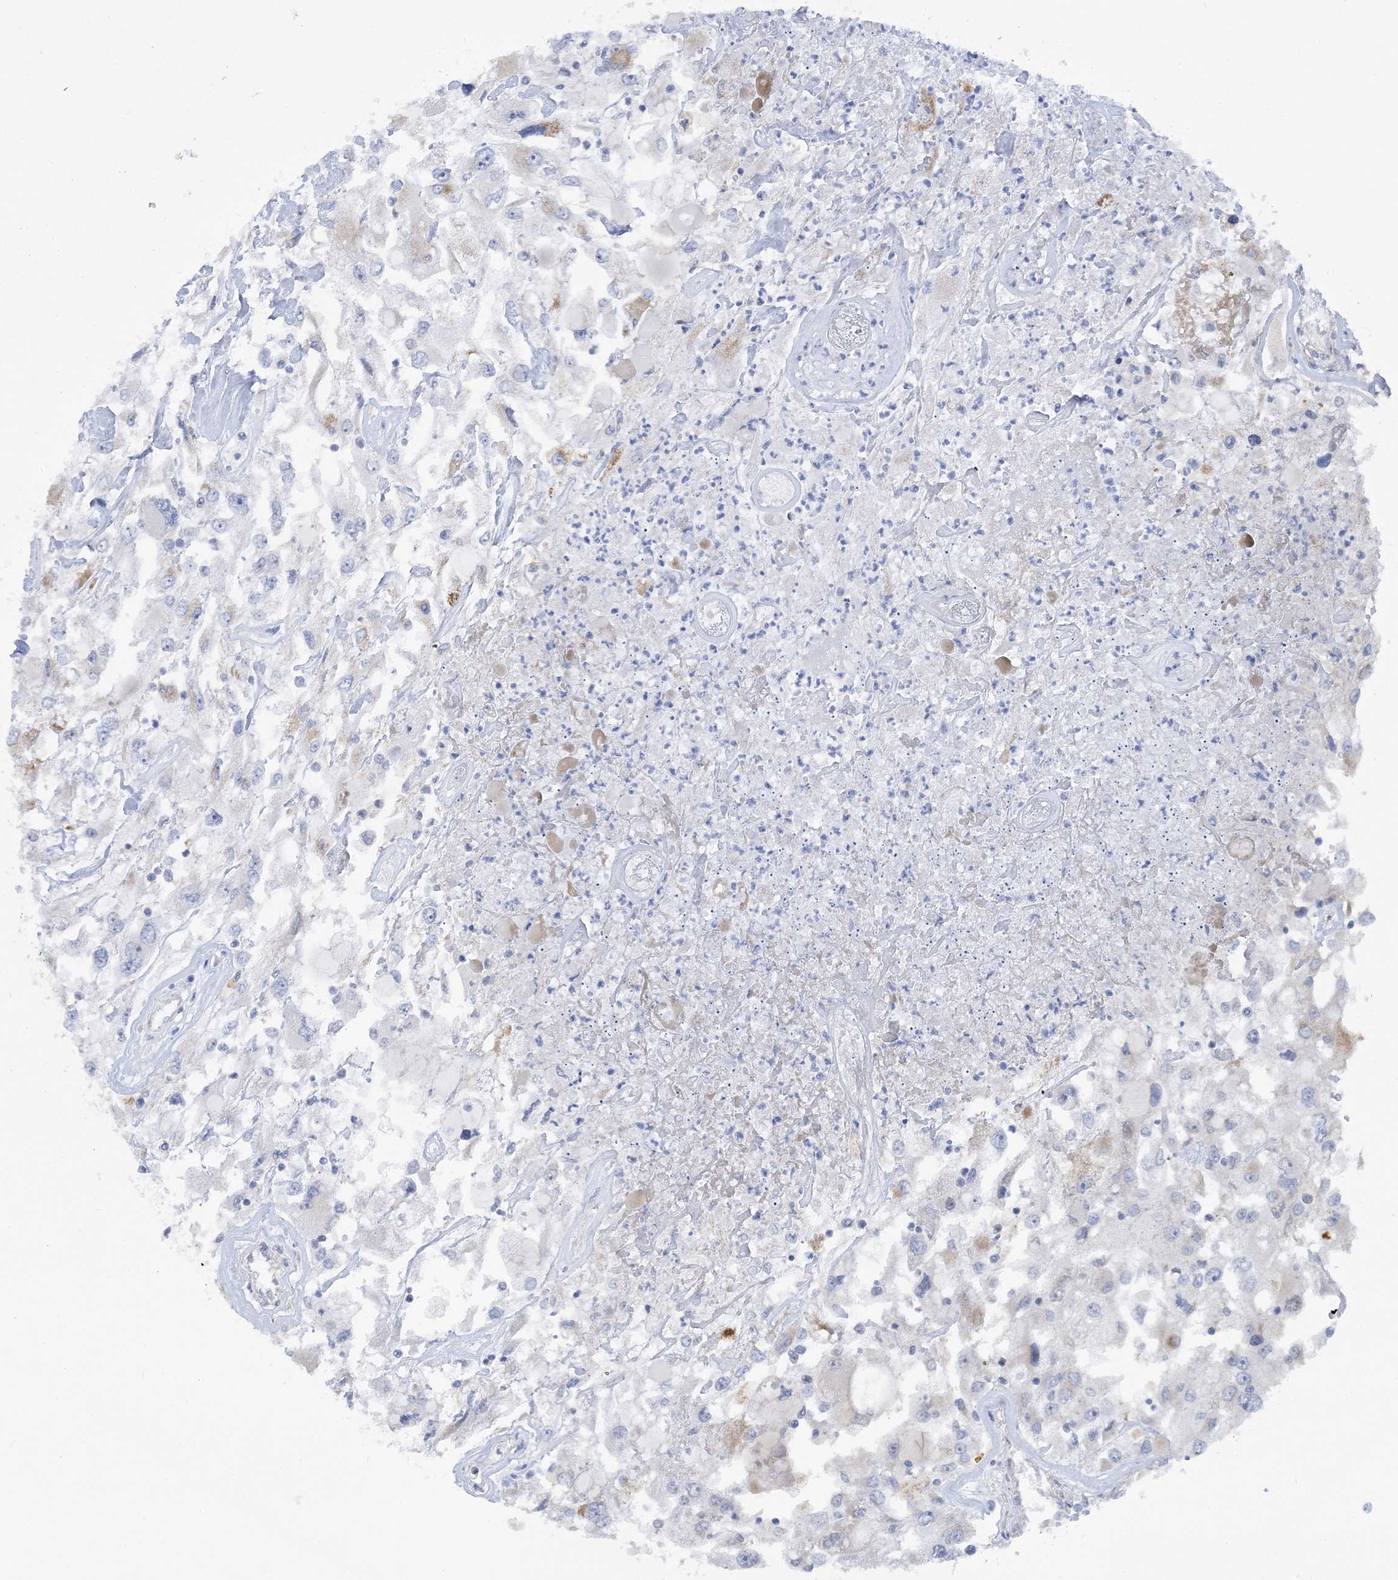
{"staining": {"intensity": "negative", "quantity": "none", "location": "none"}, "tissue": "renal cancer", "cell_type": "Tumor cells", "image_type": "cancer", "snomed": [{"axis": "morphology", "description": "Adenocarcinoma, NOS"}, {"axis": "topography", "description": "Kidney"}], "caption": "This is a histopathology image of immunohistochemistry staining of renal cancer (adenocarcinoma), which shows no staining in tumor cells.", "gene": "MMADHC", "patient": {"sex": "female", "age": 52}}